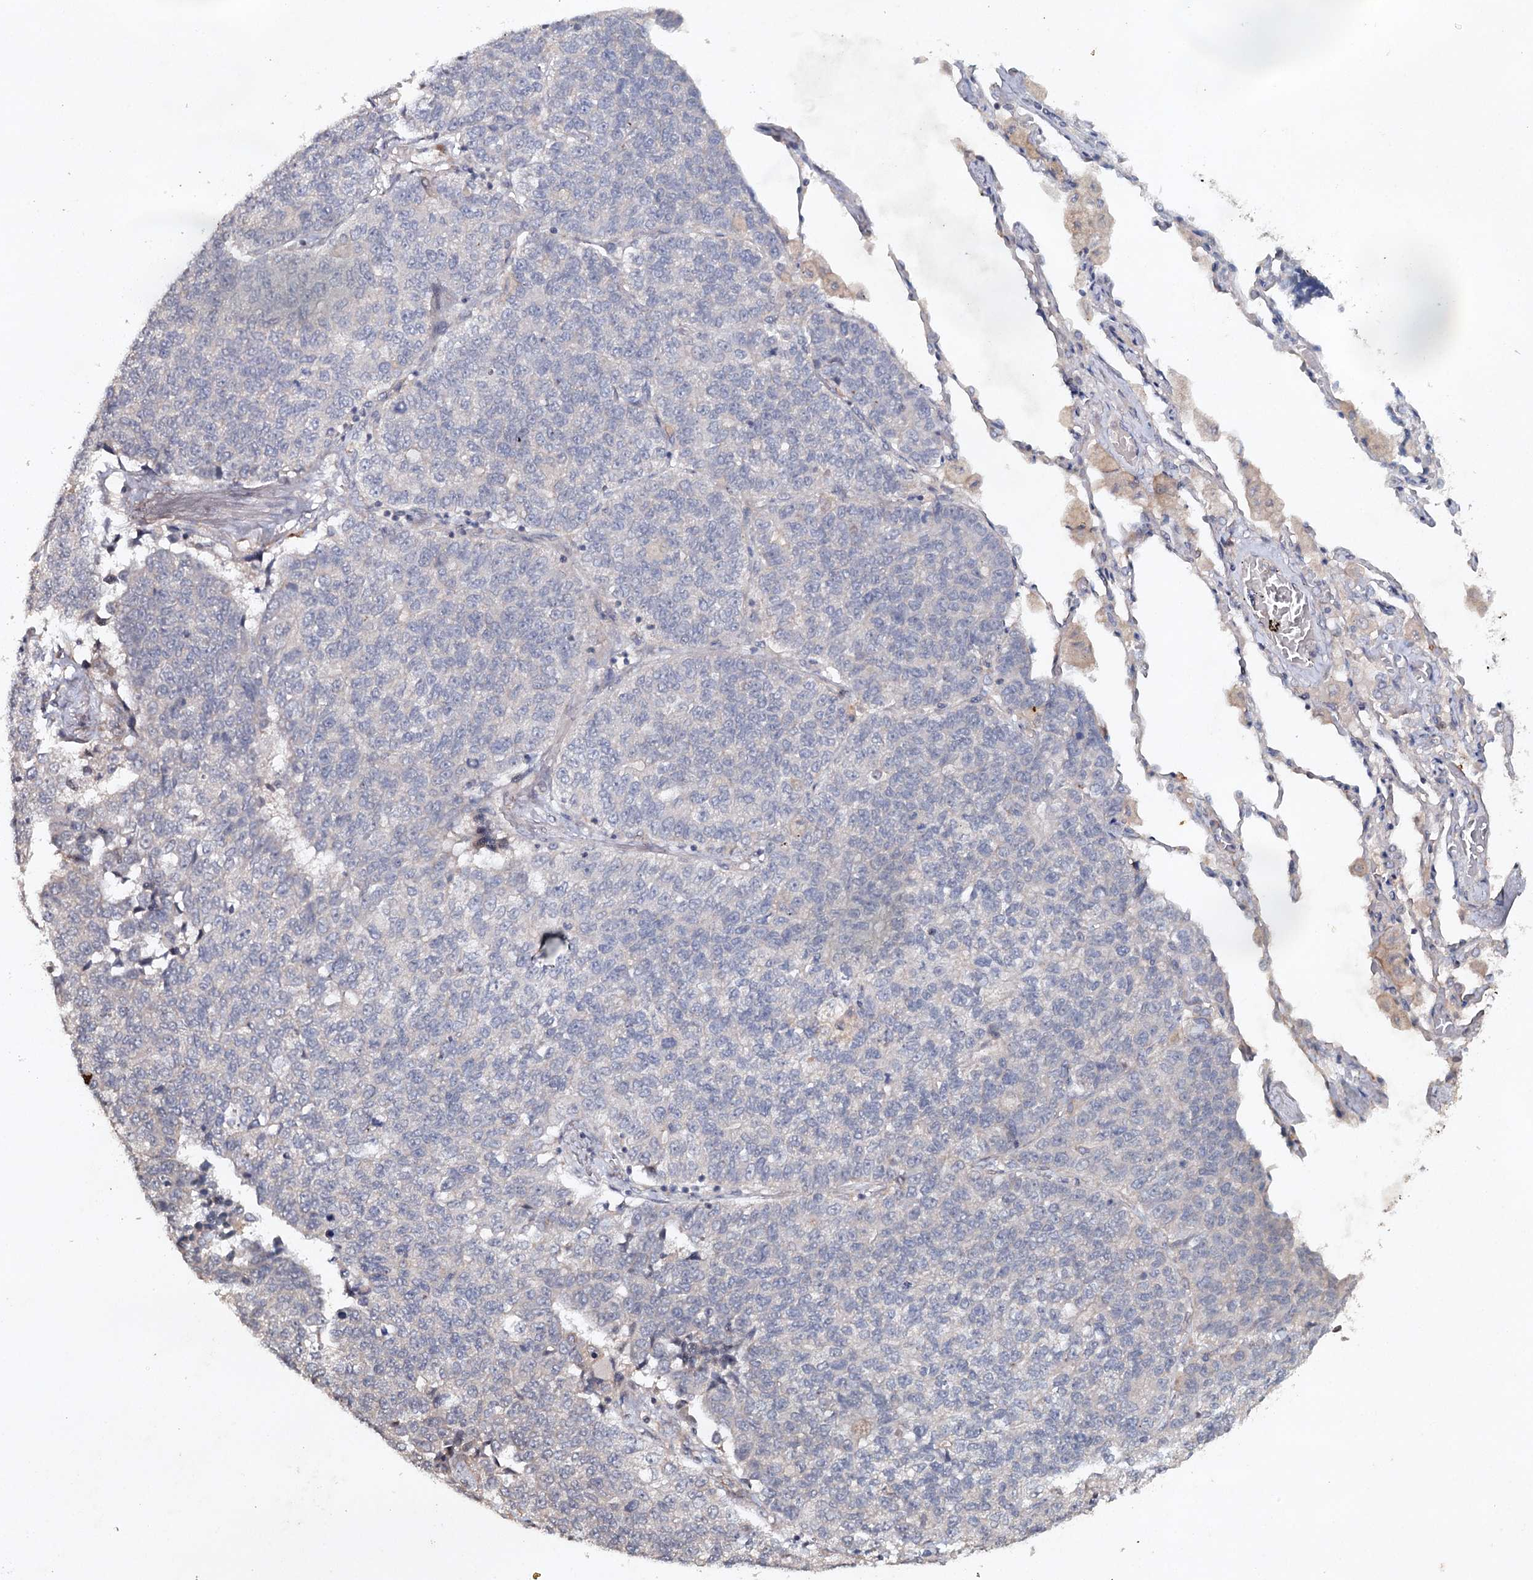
{"staining": {"intensity": "negative", "quantity": "none", "location": "none"}, "tissue": "lung cancer", "cell_type": "Tumor cells", "image_type": "cancer", "snomed": [{"axis": "morphology", "description": "Adenocarcinoma, NOS"}, {"axis": "topography", "description": "Lung"}], "caption": "Tumor cells are negative for protein expression in human lung cancer.", "gene": "SYNPO", "patient": {"sex": "male", "age": 49}}